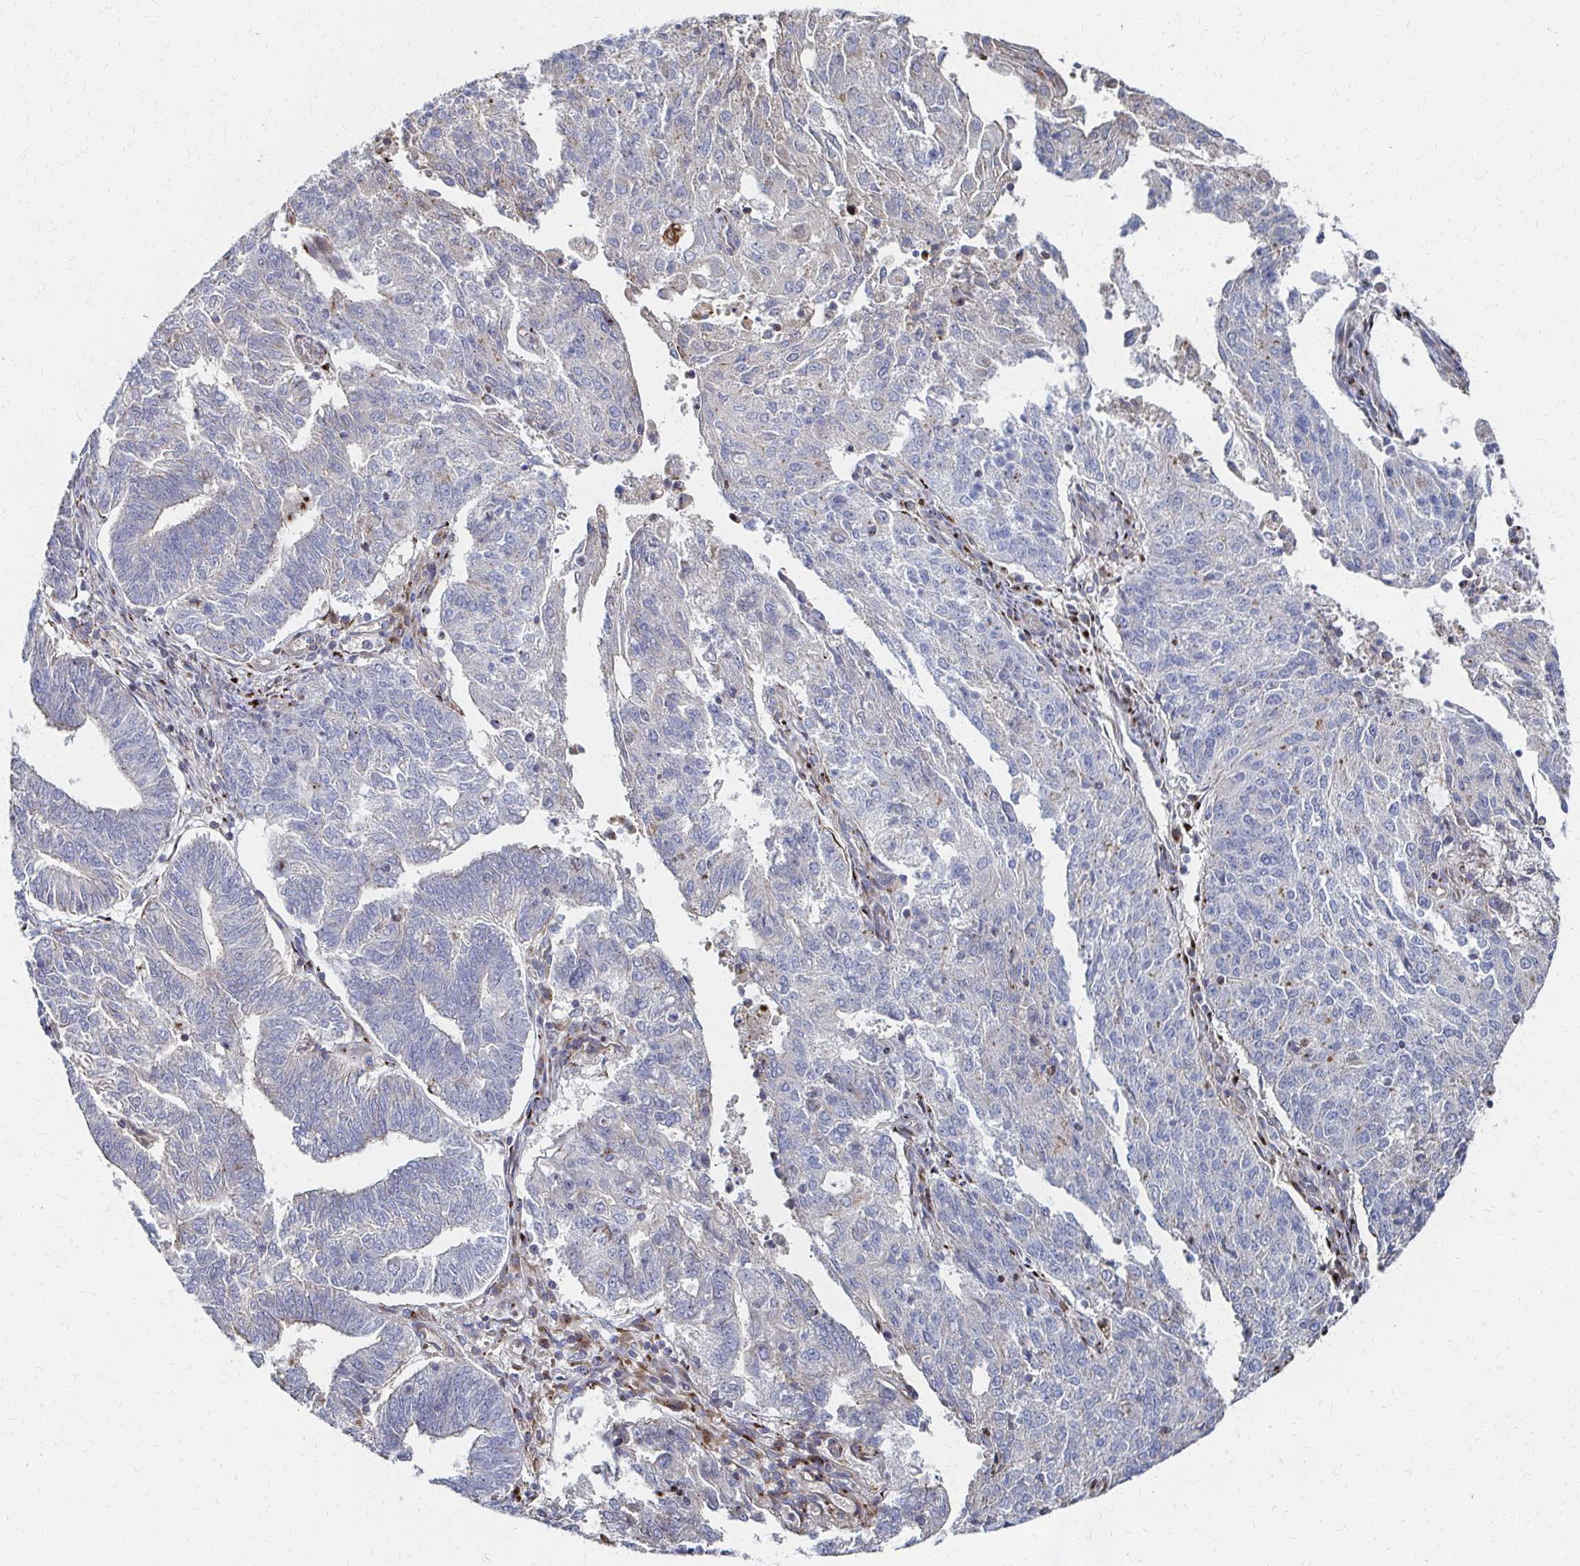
{"staining": {"intensity": "negative", "quantity": "none", "location": "none"}, "tissue": "endometrial cancer", "cell_type": "Tumor cells", "image_type": "cancer", "snomed": [{"axis": "morphology", "description": "Adenocarcinoma, NOS"}, {"axis": "topography", "description": "Endometrium"}], "caption": "An immunohistochemistry micrograph of endometrial cancer is shown. There is no staining in tumor cells of endometrial cancer. The staining is performed using DAB (3,3'-diaminobenzidine) brown chromogen with nuclei counter-stained in using hematoxylin.", "gene": "MAN1A1", "patient": {"sex": "female", "age": 82}}